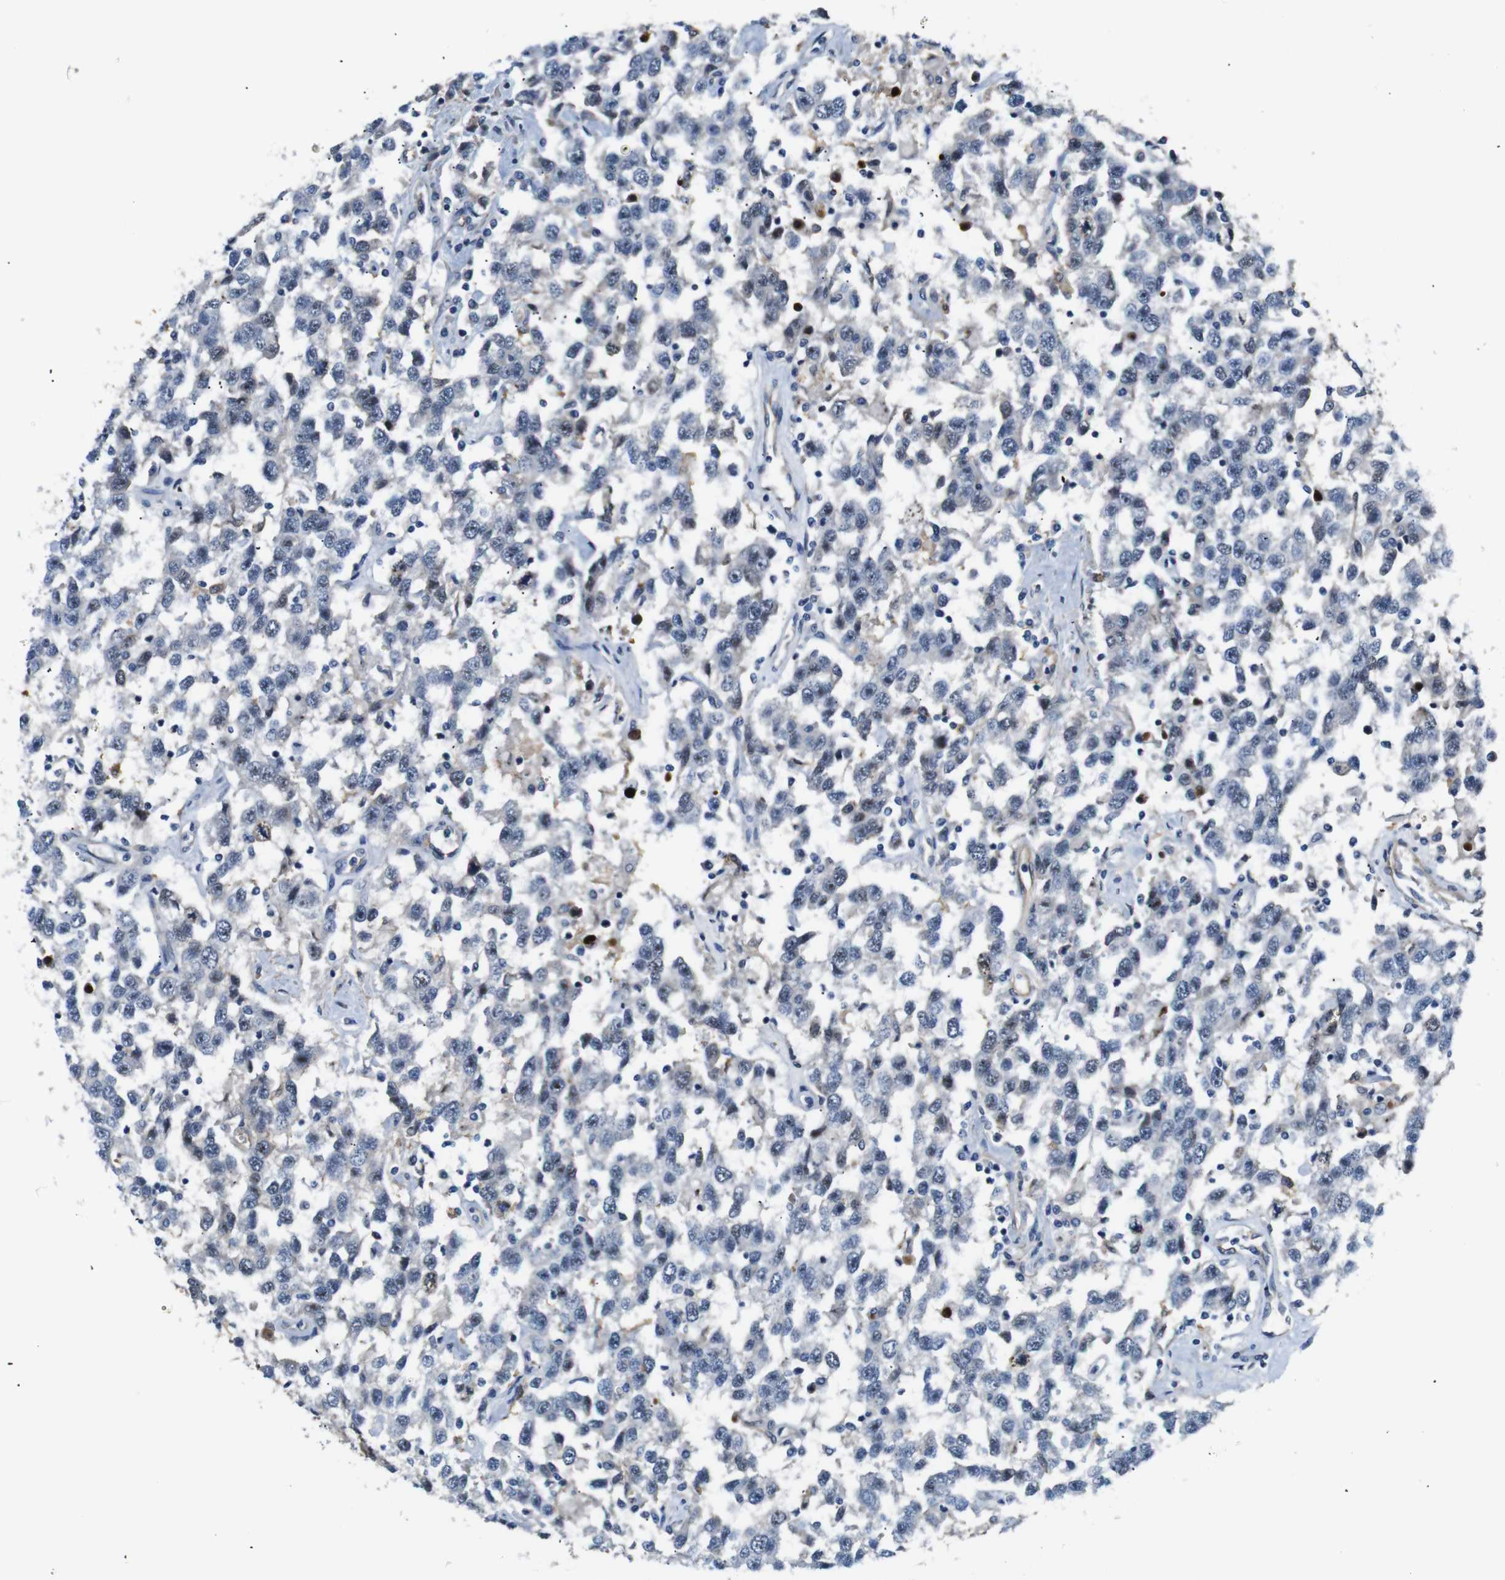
{"staining": {"intensity": "weak", "quantity": "<25%", "location": "nuclear"}, "tissue": "testis cancer", "cell_type": "Tumor cells", "image_type": "cancer", "snomed": [{"axis": "morphology", "description": "Seminoma, NOS"}, {"axis": "topography", "description": "Testis"}], "caption": "DAB (3,3'-diaminobenzidine) immunohistochemical staining of testis cancer (seminoma) reveals no significant expression in tumor cells. The staining was performed using DAB to visualize the protein expression in brown, while the nuclei were stained in blue with hematoxylin (Magnification: 20x).", "gene": "PARN", "patient": {"sex": "male", "age": 41}}